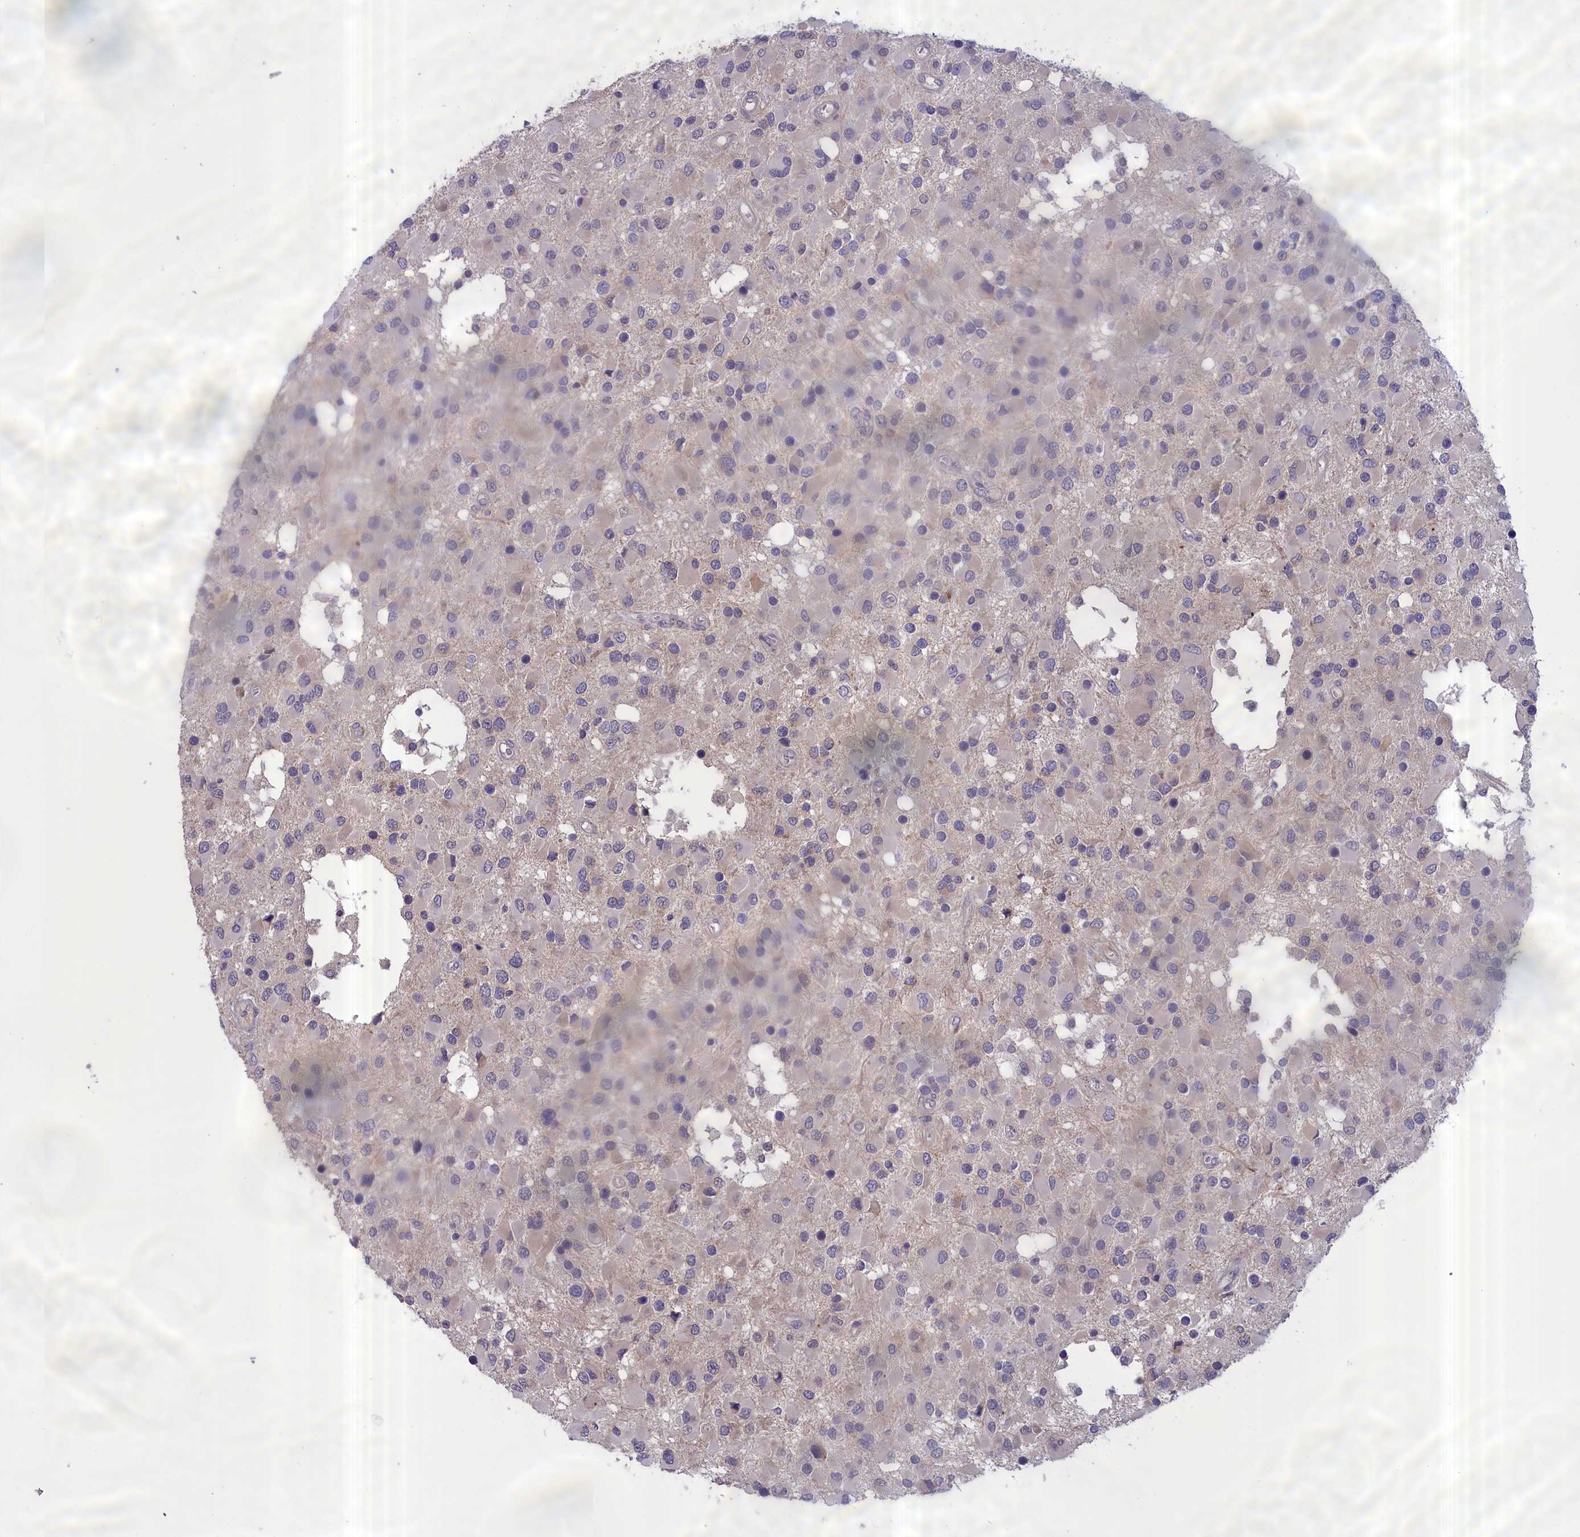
{"staining": {"intensity": "negative", "quantity": "none", "location": "none"}, "tissue": "glioma", "cell_type": "Tumor cells", "image_type": "cancer", "snomed": [{"axis": "morphology", "description": "Glioma, malignant, High grade"}, {"axis": "topography", "description": "Brain"}], "caption": "High magnification brightfield microscopy of malignant glioma (high-grade) stained with DAB (3,3'-diaminobenzidine) (brown) and counterstained with hematoxylin (blue): tumor cells show no significant staining. The staining is performed using DAB brown chromogen with nuclei counter-stained in using hematoxylin.", "gene": "IGFALS", "patient": {"sex": "male", "age": 53}}